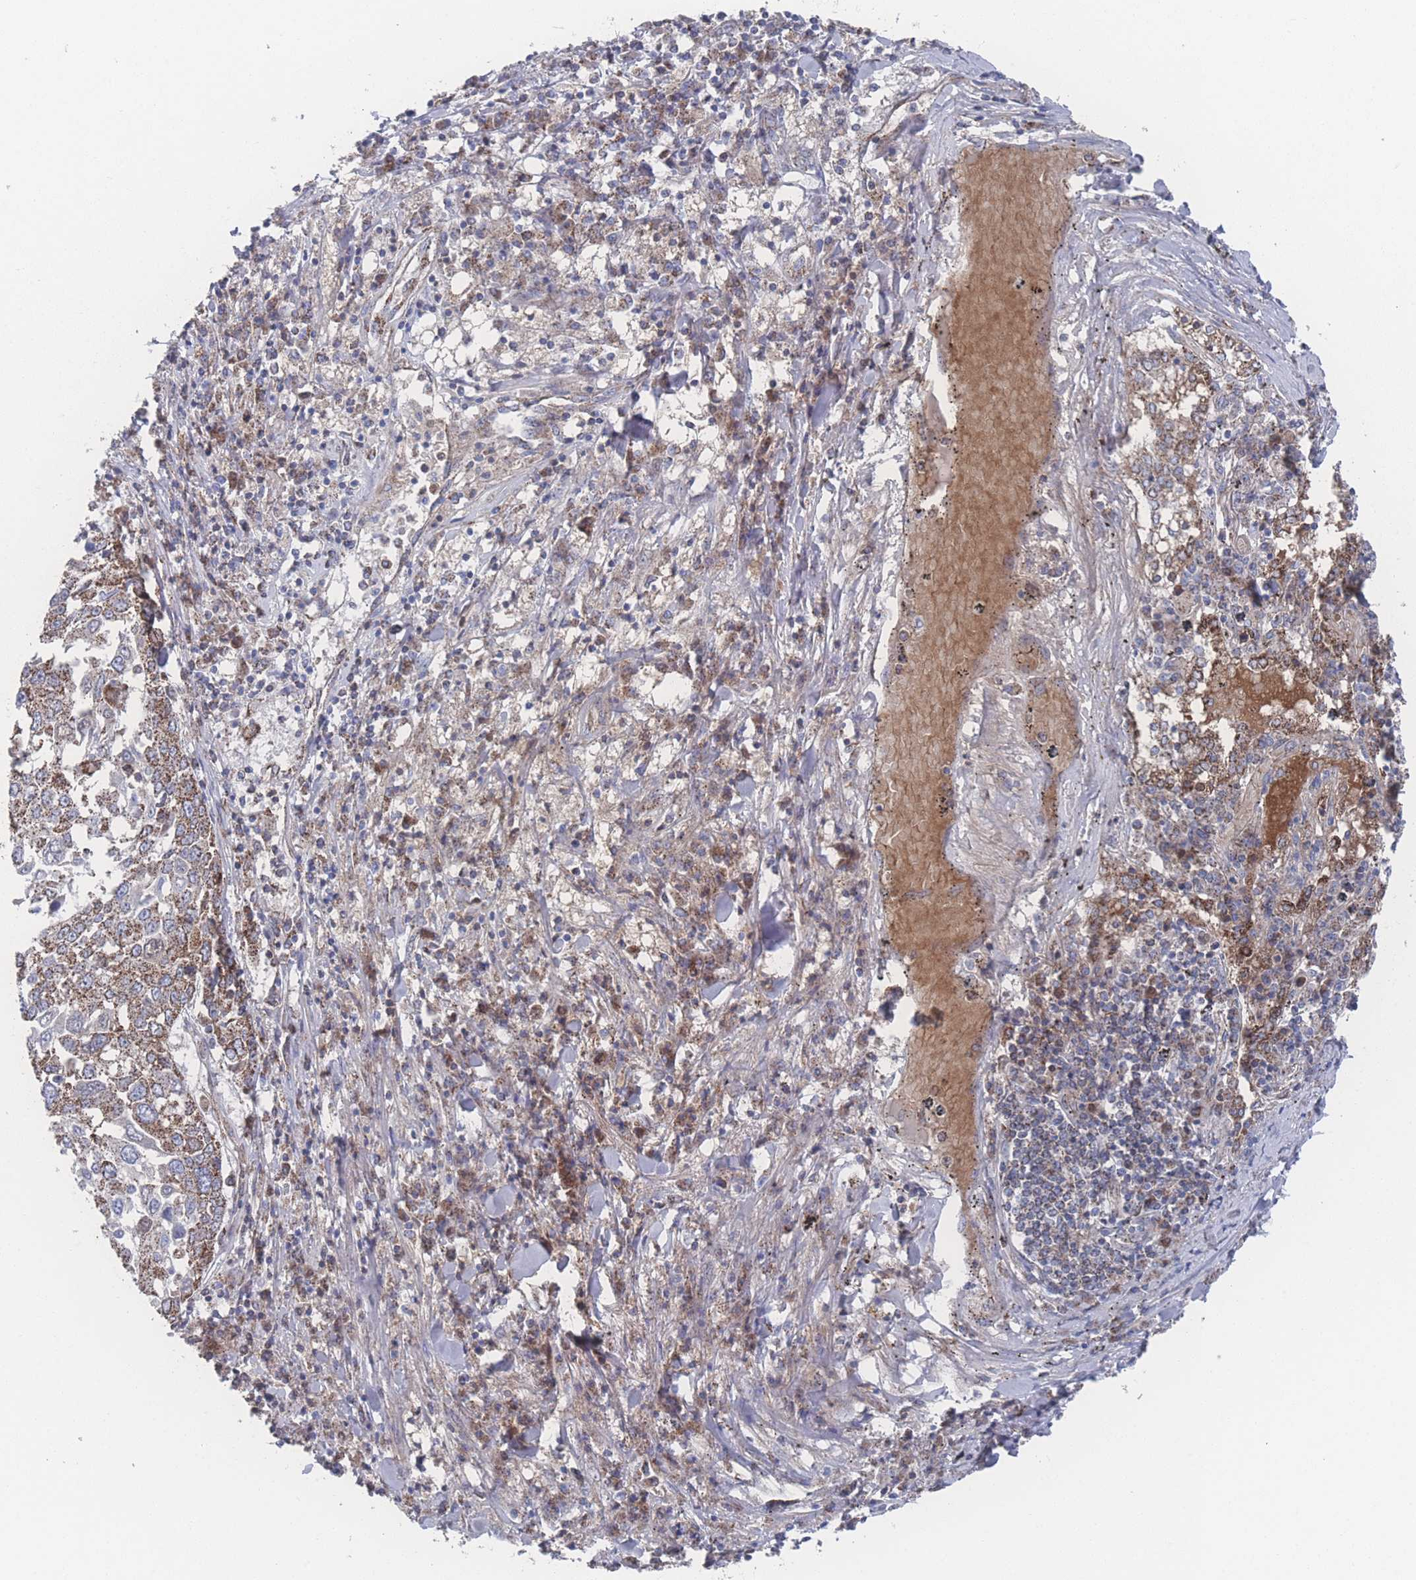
{"staining": {"intensity": "moderate", "quantity": ">75%", "location": "cytoplasmic/membranous"}, "tissue": "lung cancer", "cell_type": "Tumor cells", "image_type": "cancer", "snomed": [{"axis": "morphology", "description": "Squamous cell carcinoma, NOS"}, {"axis": "topography", "description": "Lung"}], "caption": "Protein expression analysis of human lung cancer reveals moderate cytoplasmic/membranous staining in about >75% of tumor cells.", "gene": "PEX14", "patient": {"sex": "male", "age": 65}}